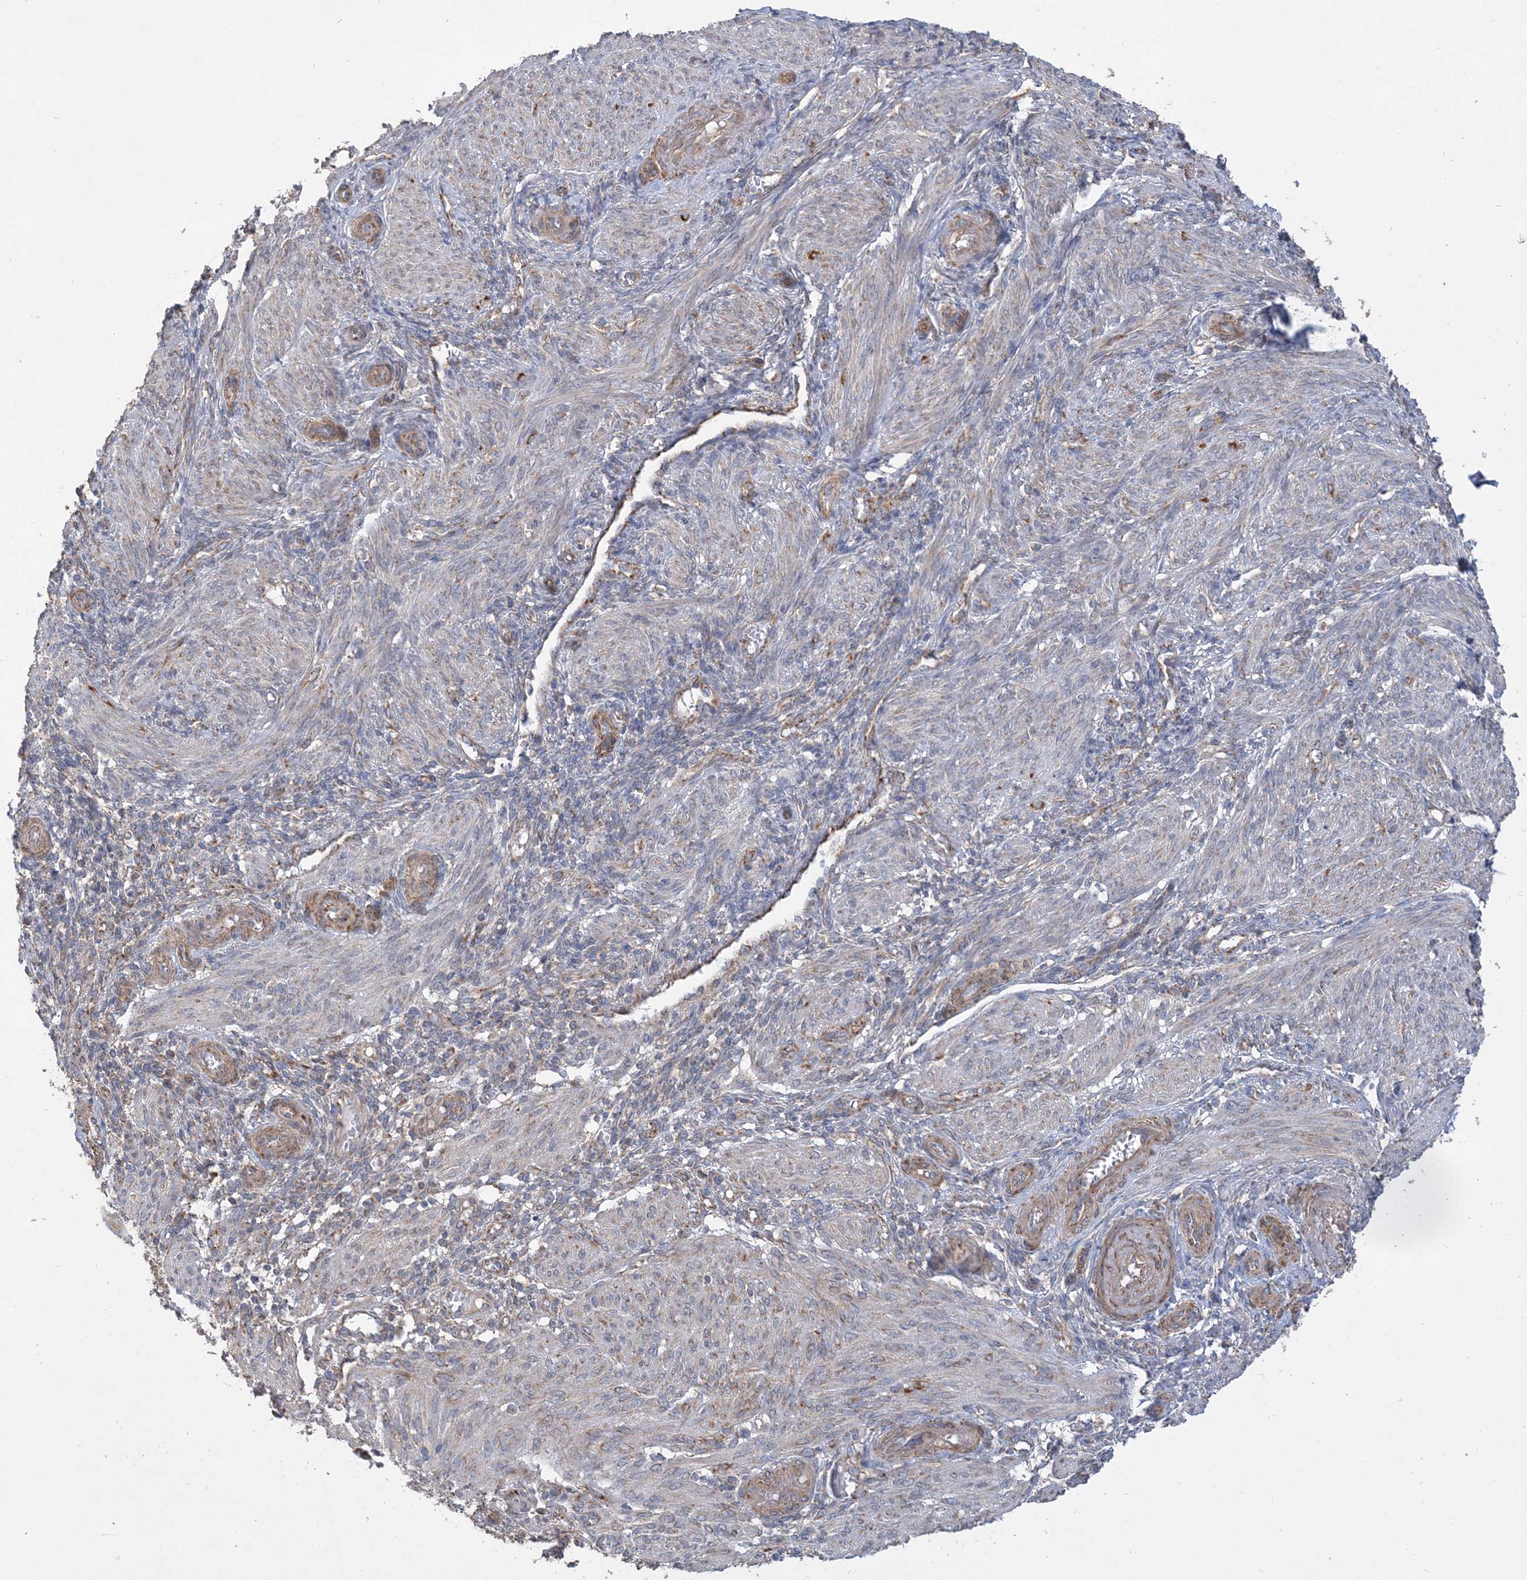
{"staining": {"intensity": "weak", "quantity": "<25%", "location": "cytoplasmic/membranous"}, "tissue": "smooth muscle", "cell_type": "Smooth muscle cells", "image_type": "normal", "snomed": [{"axis": "morphology", "description": "Normal tissue, NOS"}, {"axis": "topography", "description": "Smooth muscle"}], "caption": "High power microscopy micrograph of an IHC micrograph of unremarkable smooth muscle, revealing no significant positivity in smooth muscle cells. (Brightfield microscopy of DAB IHC at high magnification).", "gene": "FEZ2", "patient": {"sex": "female", "age": 39}}